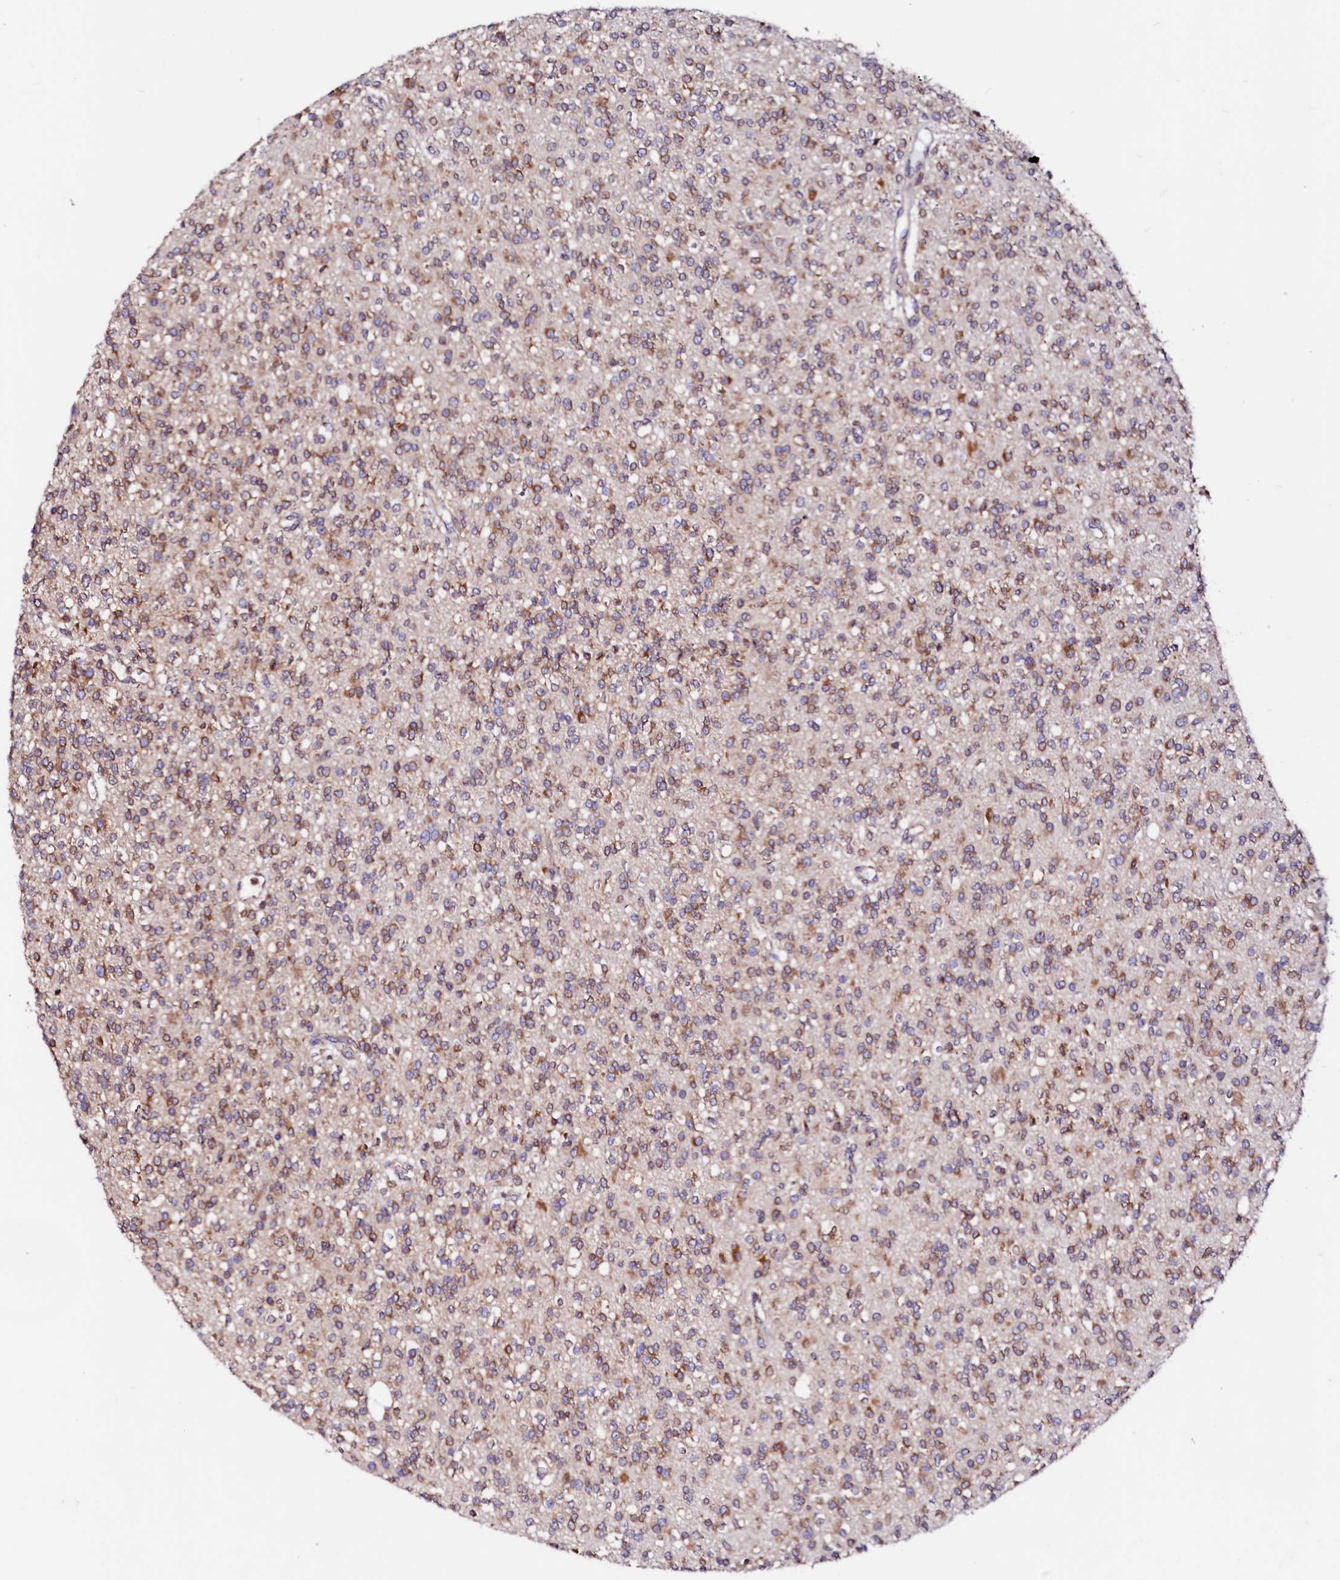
{"staining": {"intensity": "moderate", "quantity": "25%-75%", "location": "cytoplasmic/membranous"}, "tissue": "glioma", "cell_type": "Tumor cells", "image_type": "cancer", "snomed": [{"axis": "morphology", "description": "Glioma, malignant, High grade"}, {"axis": "topography", "description": "Brain"}], "caption": "Moderate cytoplasmic/membranous expression is appreciated in about 25%-75% of tumor cells in glioma. (DAB IHC with brightfield microscopy, high magnification).", "gene": "DERL1", "patient": {"sex": "male", "age": 34}}